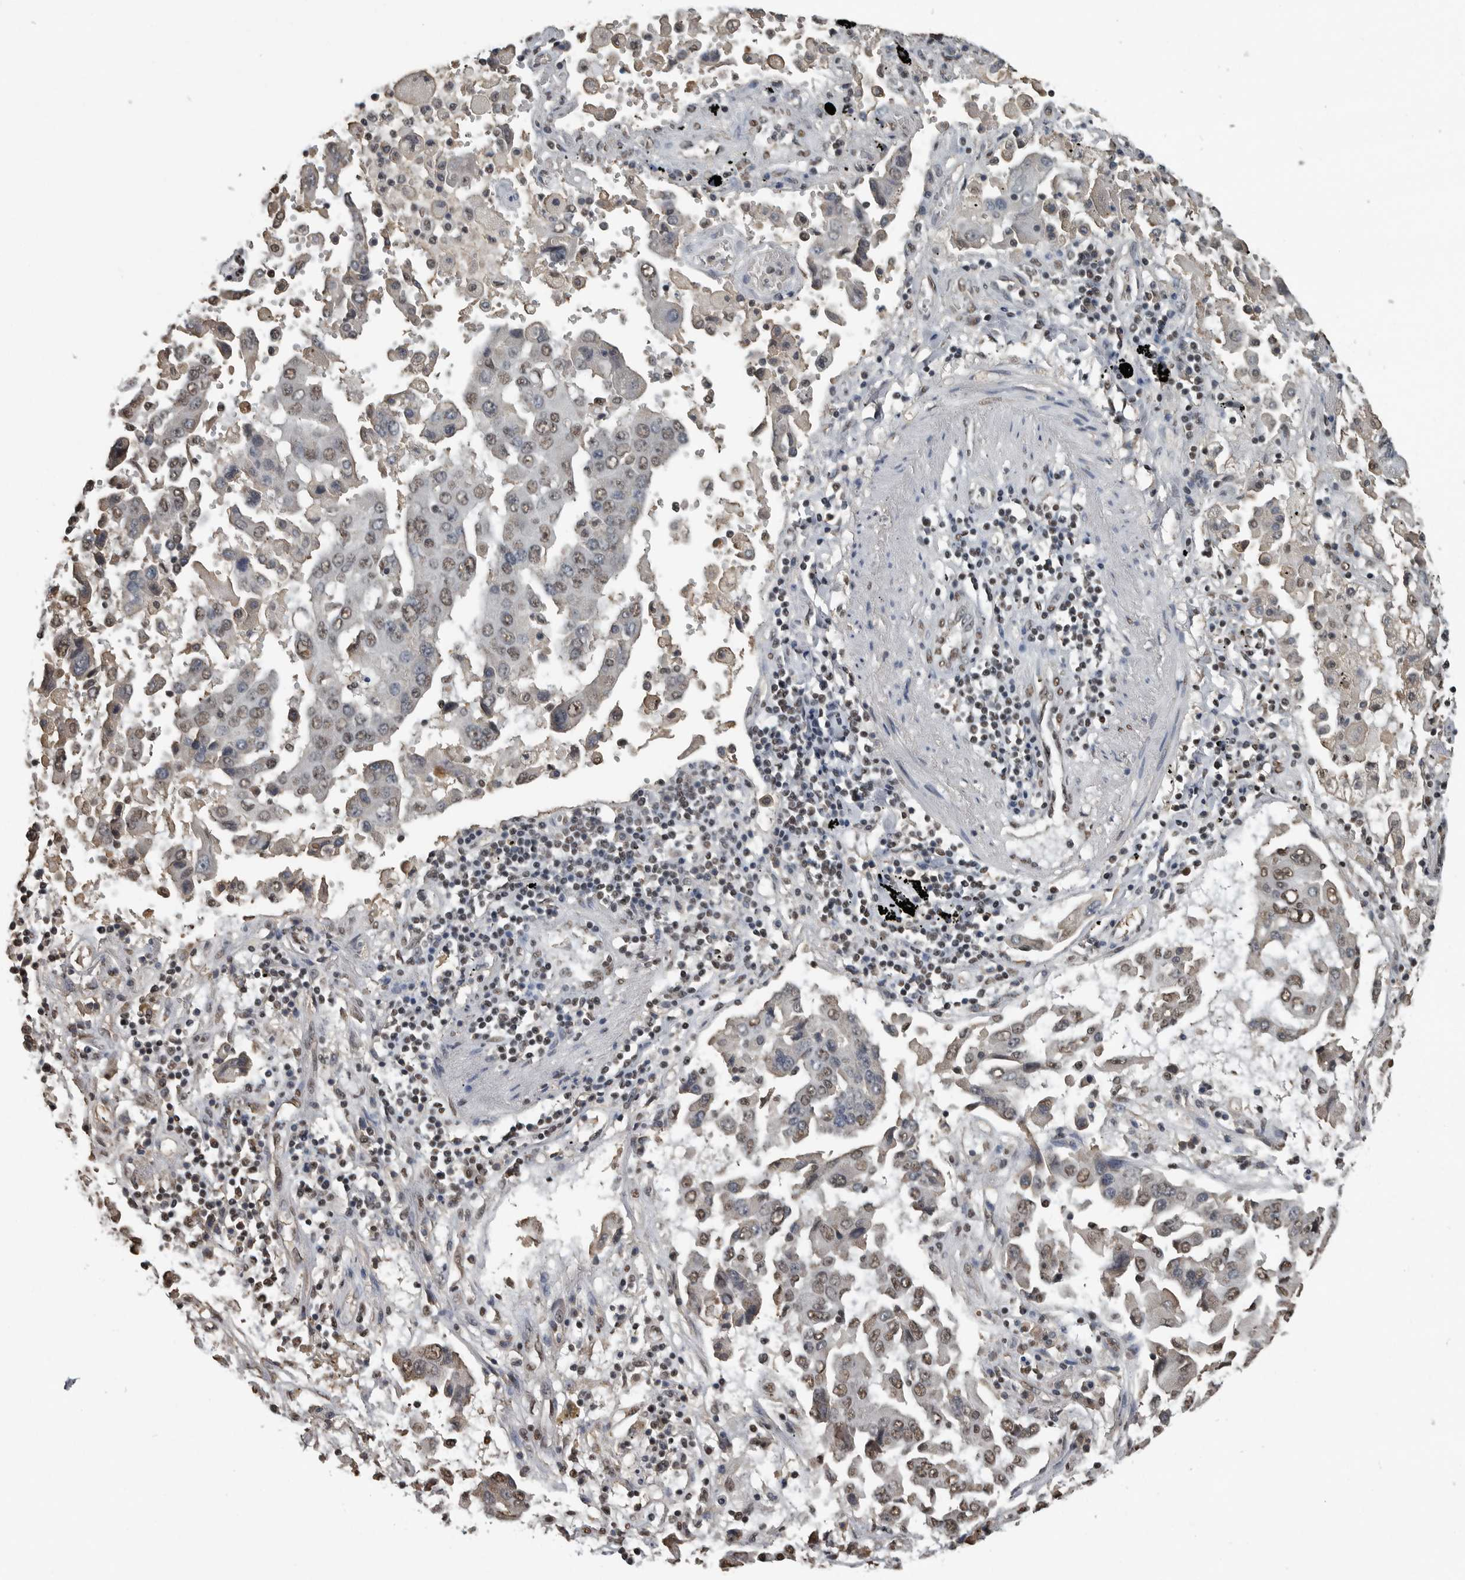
{"staining": {"intensity": "moderate", "quantity": ">75%", "location": "nuclear"}, "tissue": "lung cancer", "cell_type": "Tumor cells", "image_type": "cancer", "snomed": [{"axis": "morphology", "description": "Adenocarcinoma, NOS"}, {"axis": "topography", "description": "Lung"}], "caption": "DAB (3,3'-diaminobenzidine) immunohistochemical staining of human adenocarcinoma (lung) exhibits moderate nuclear protein expression in approximately >75% of tumor cells.", "gene": "TGS1", "patient": {"sex": "female", "age": 65}}